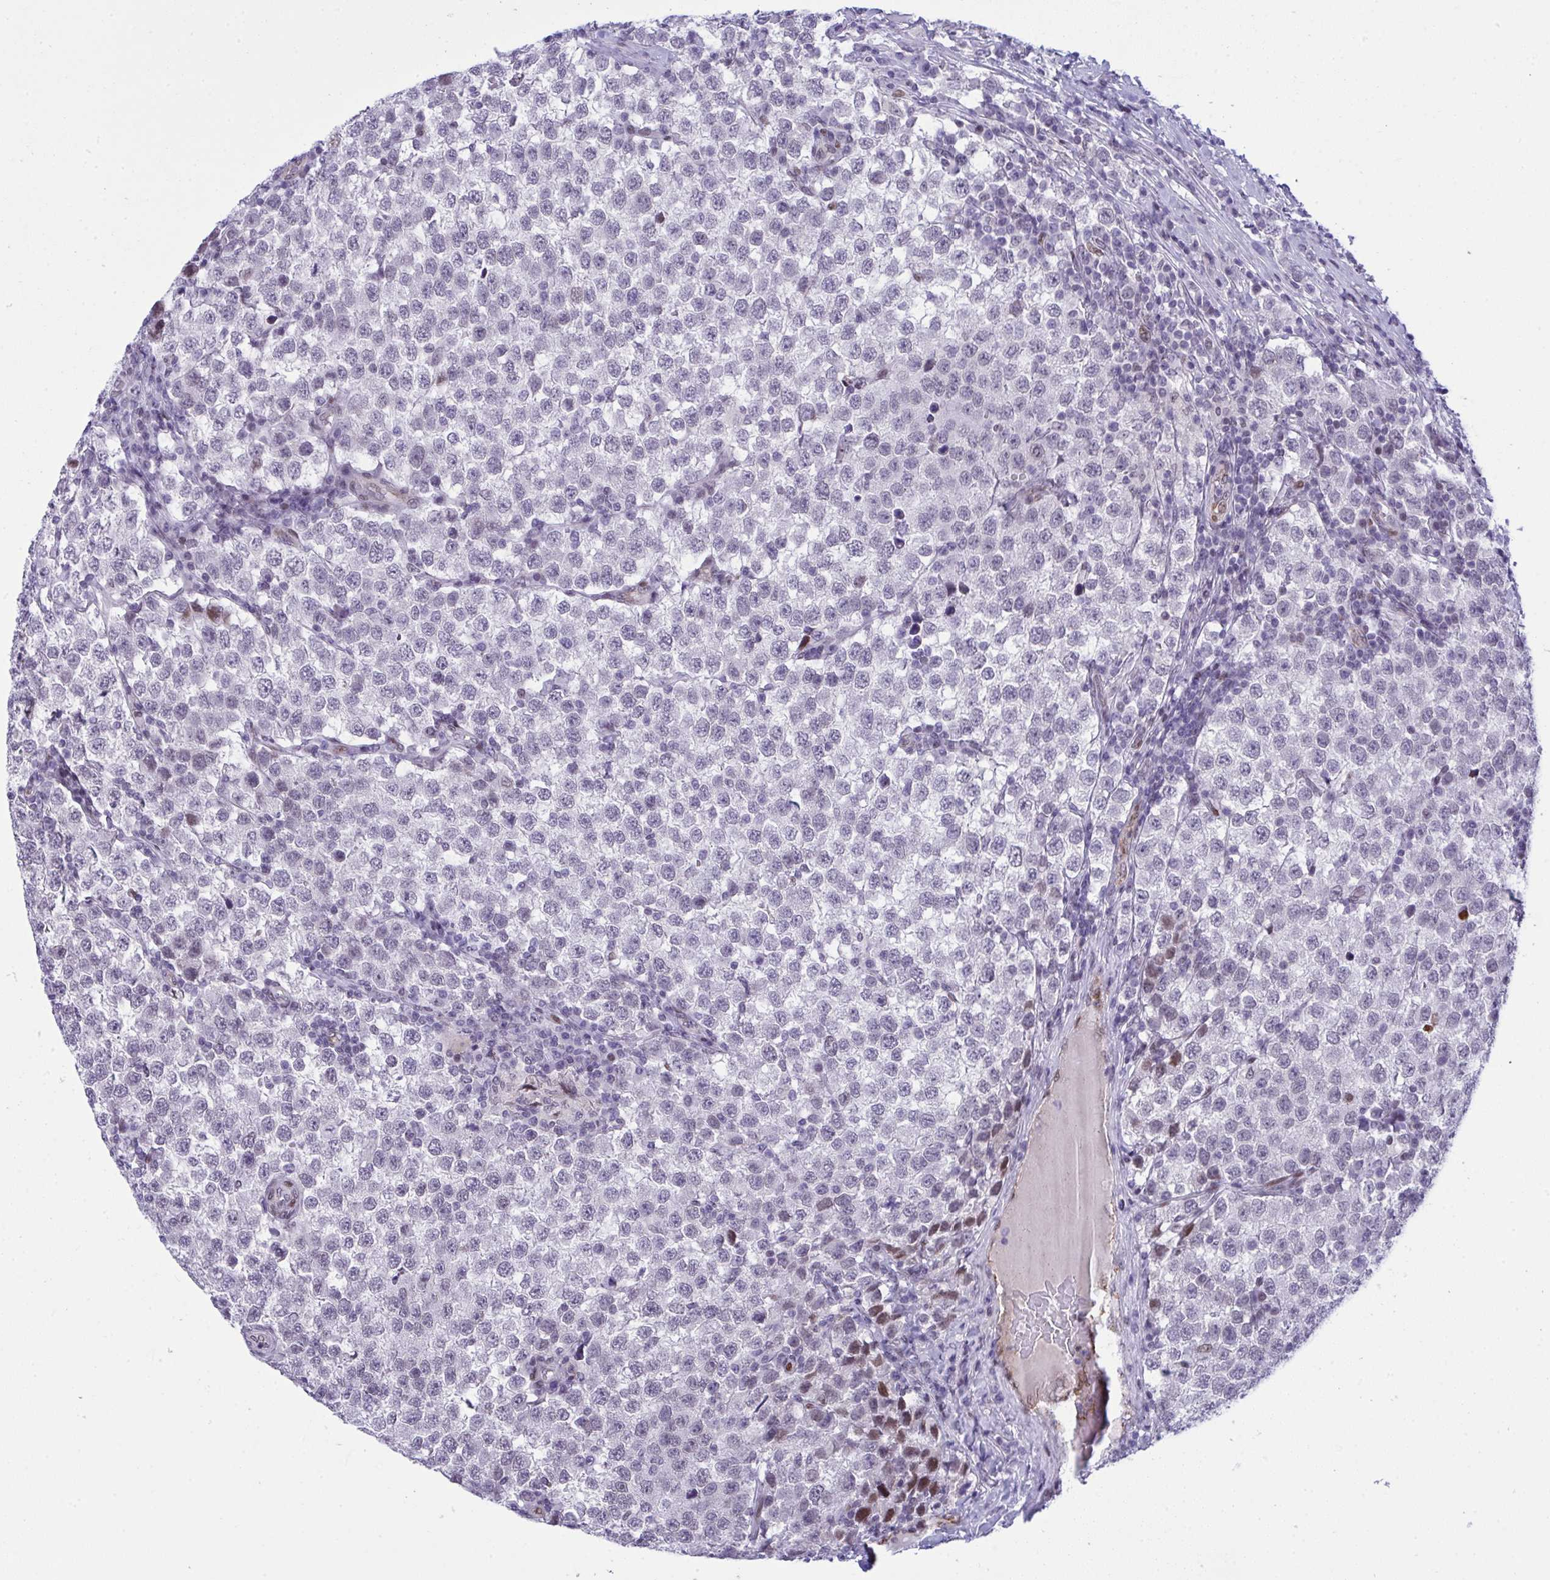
{"staining": {"intensity": "negative", "quantity": "none", "location": "none"}, "tissue": "testis cancer", "cell_type": "Tumor cells", "image_type": "cancer", "snomed": [{"axis": "morphology", "description": "Seminoma, NOS"}, {"axis": "topography", "description": "Testis"}], "caption": "An immunohistochemistry (IHC) image of testis seminoma is shown. There is no staining in tumor cells of testis seminoma. (DAB (3,3'-diaminobenzidine) immunohistochemistry, high magnification).", "gene": "ZFHX3", "patient": {"sex": "male", "age": 34}}